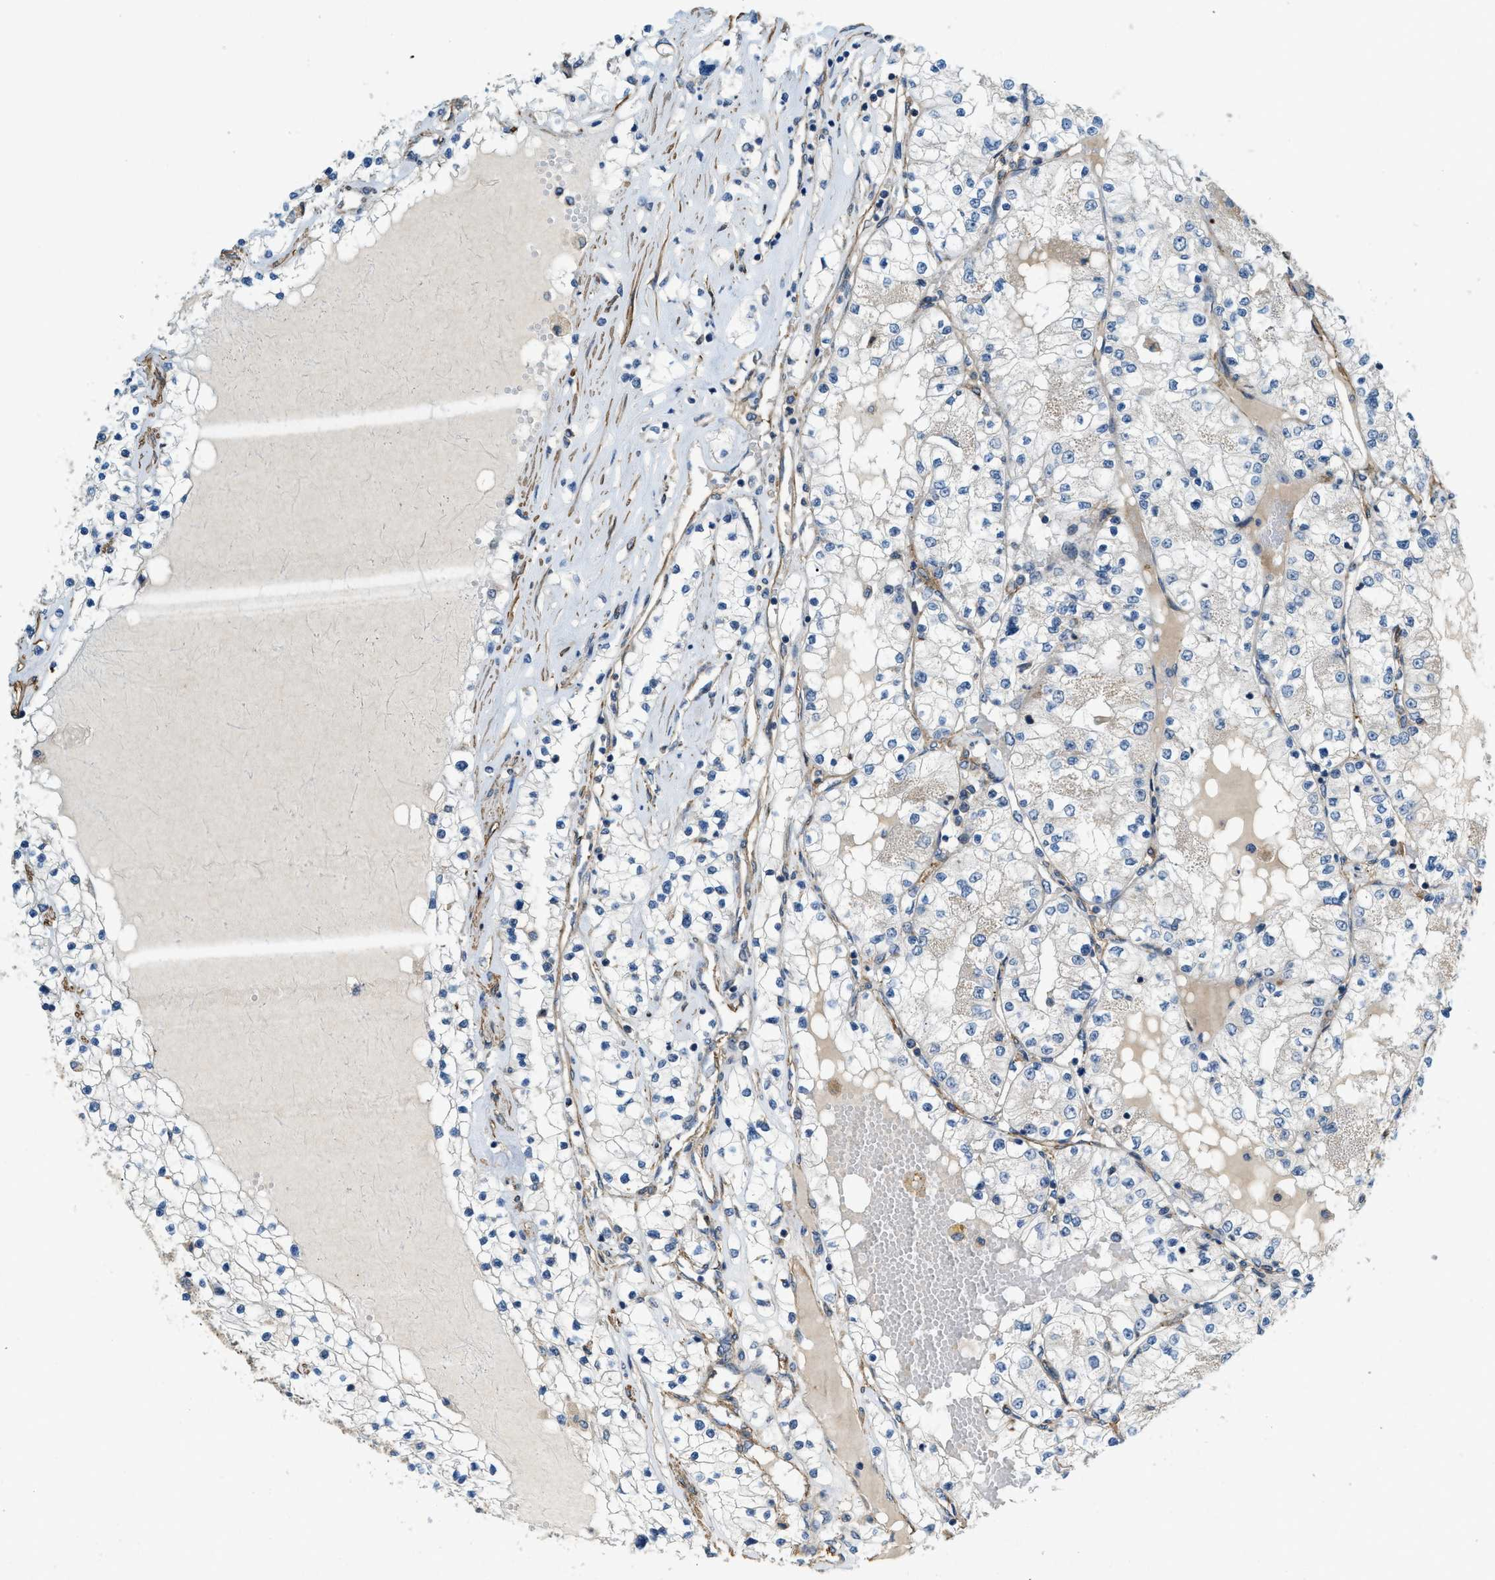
{"staining": {"intensity": "negative", "quantity": "none", "location": "none"}, "tissue": "renal cancer", "cell_type": "Tumor cells", "image_type": "cancer", "snomed": [{"axis": "morphology", "description": "Adenocarcinoma, NOS"}, {"axis": "topography", "description": "Kidney"}], "caption": "Human renal adenocarcinoma stained for a protein using immunohistochemistry (IHC) reveals no staining in tumor cells.", "gene": "CGN", "patient": {"sex": "male", "age": 68}}